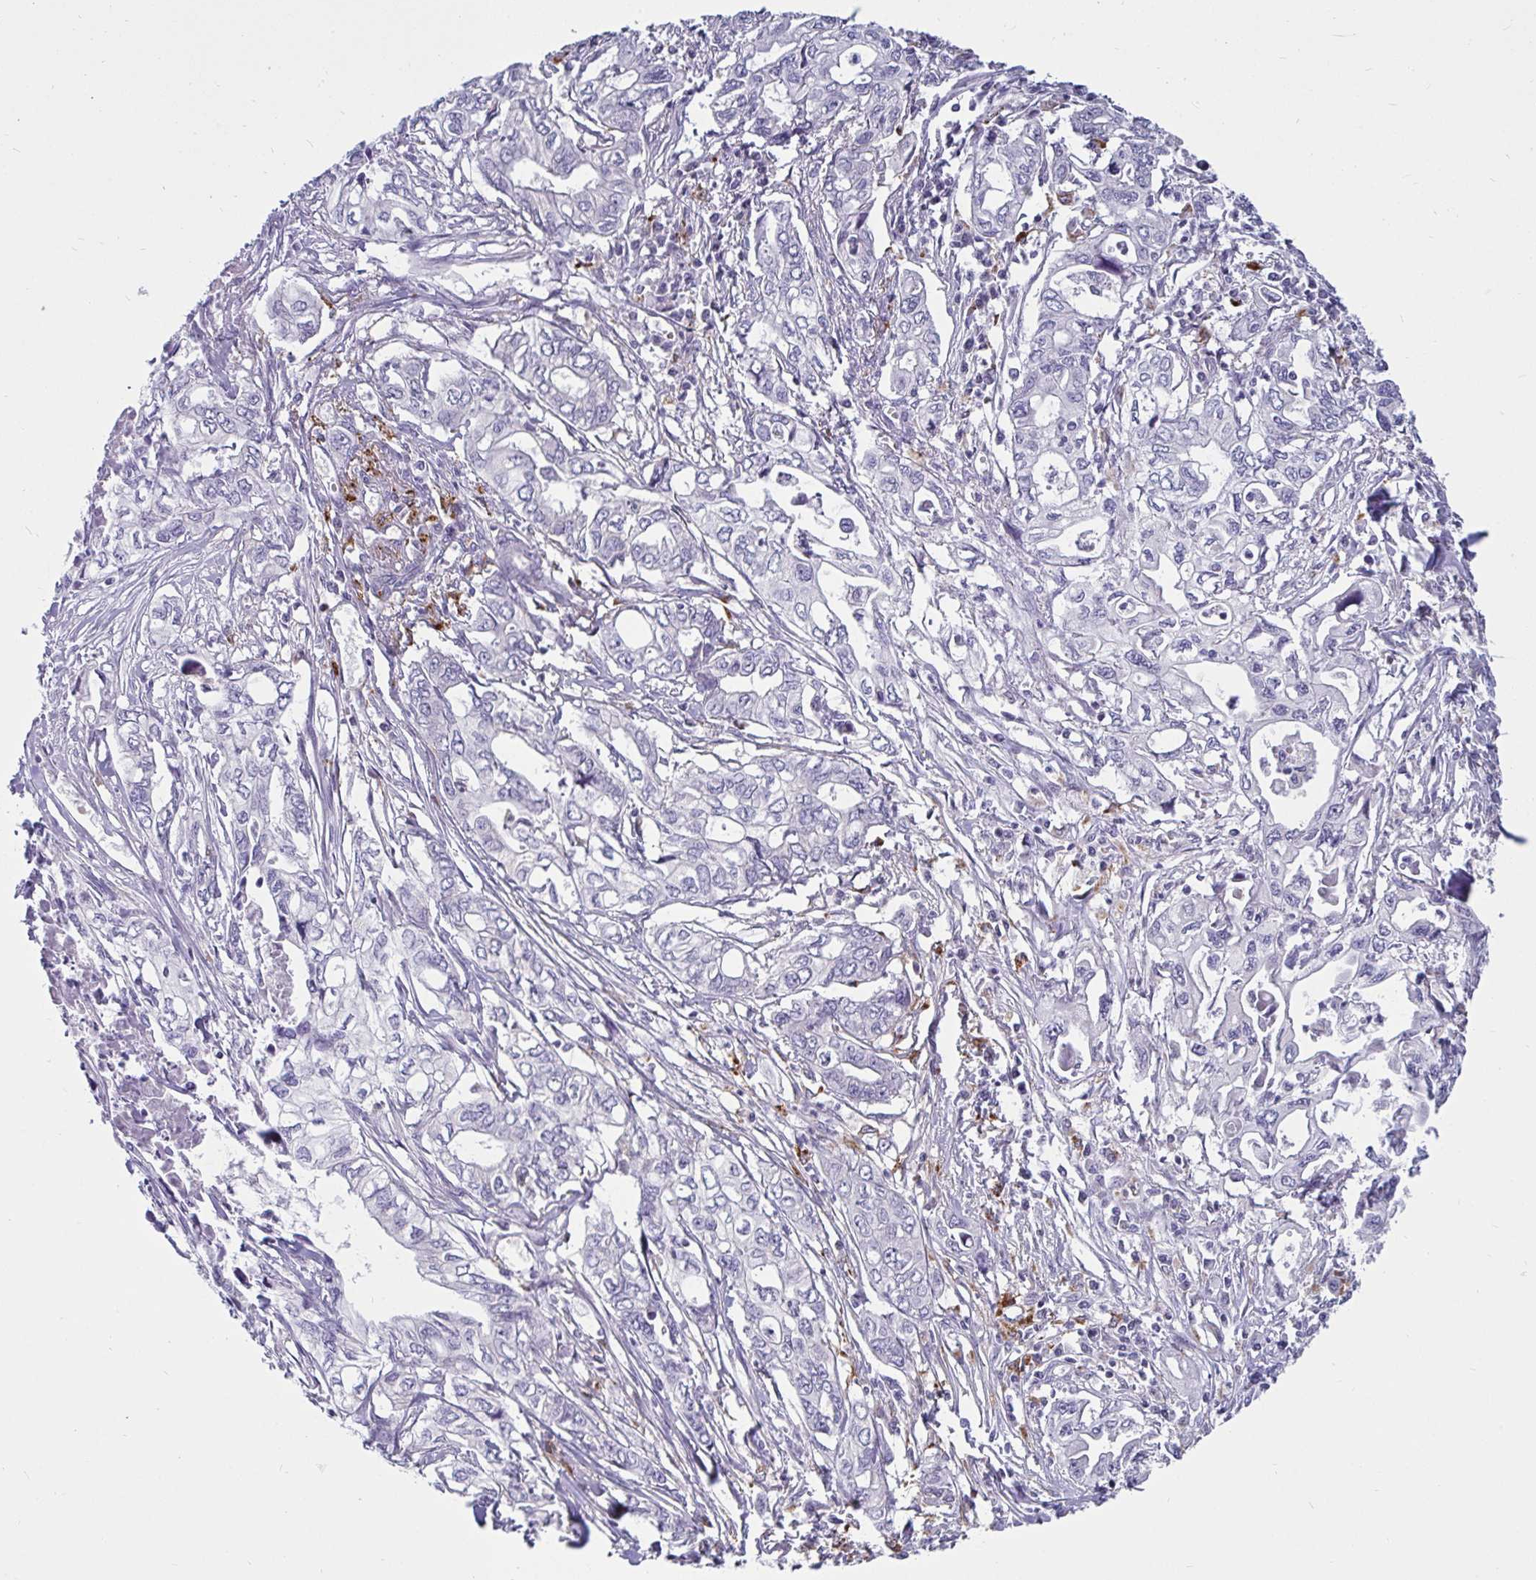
{"staining": {"intensity": "negative", "quantity": "none", "location": "none"}, "tissue": "pancreatic cancer", "cell_type": "Tumor cells", "image_type": "cancer", "snomed": [{"axis": "morphology", "description": "Adenocarcinoma, NOS"}, {"axis": "topography", "description": "Pancreas"}], "caption": "Immunohistochemistry of pancreatic cancer (adenocarcinoma) shows no expression in tumor cells.", "gene": "CTSZ", "patient": {"sex": "male", "age": 68}}